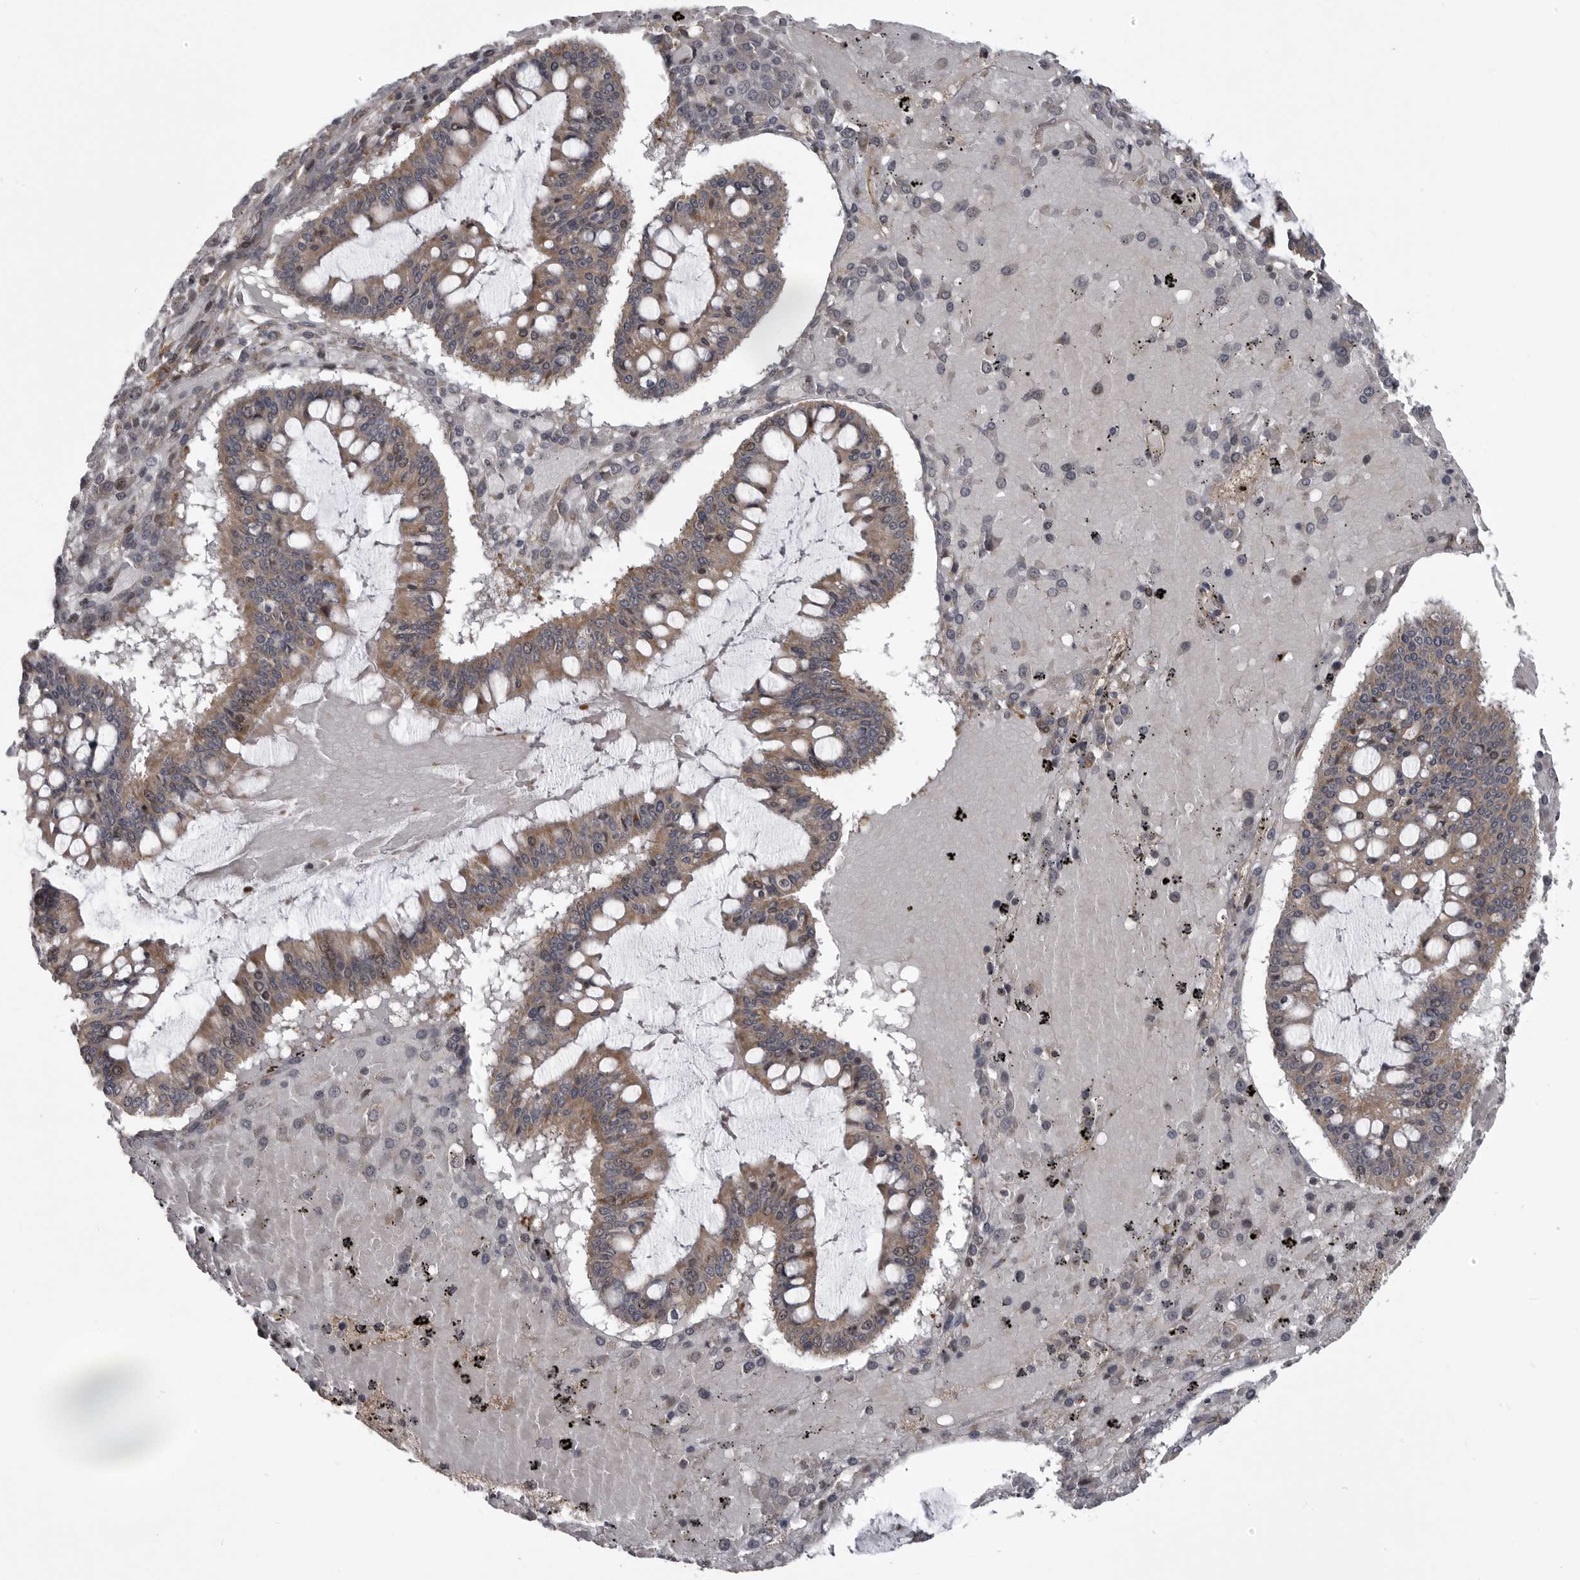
{"staining": {"intensity": "weak", "quantity": ">75%", "location": "cytoplasmic/membranous"}, "tissue": "ovarian cancer", "cell_type": "Tumor cells", "image_type": "cancer", "snomed": [{"axis": "morphology", "description": "Cystadenocarcinoma, mucinous, NOS"}, {"axis": "topography", "description": "Ovary"}], "caption": "IHC of ovarian mucinous cystadenocarcinoma displays low levels of weak cytoplasmic/membranous expression in about >75% of tumor cells.", "gene": "ZNRF1", "patient": {"sex": "female", "age": 73}}